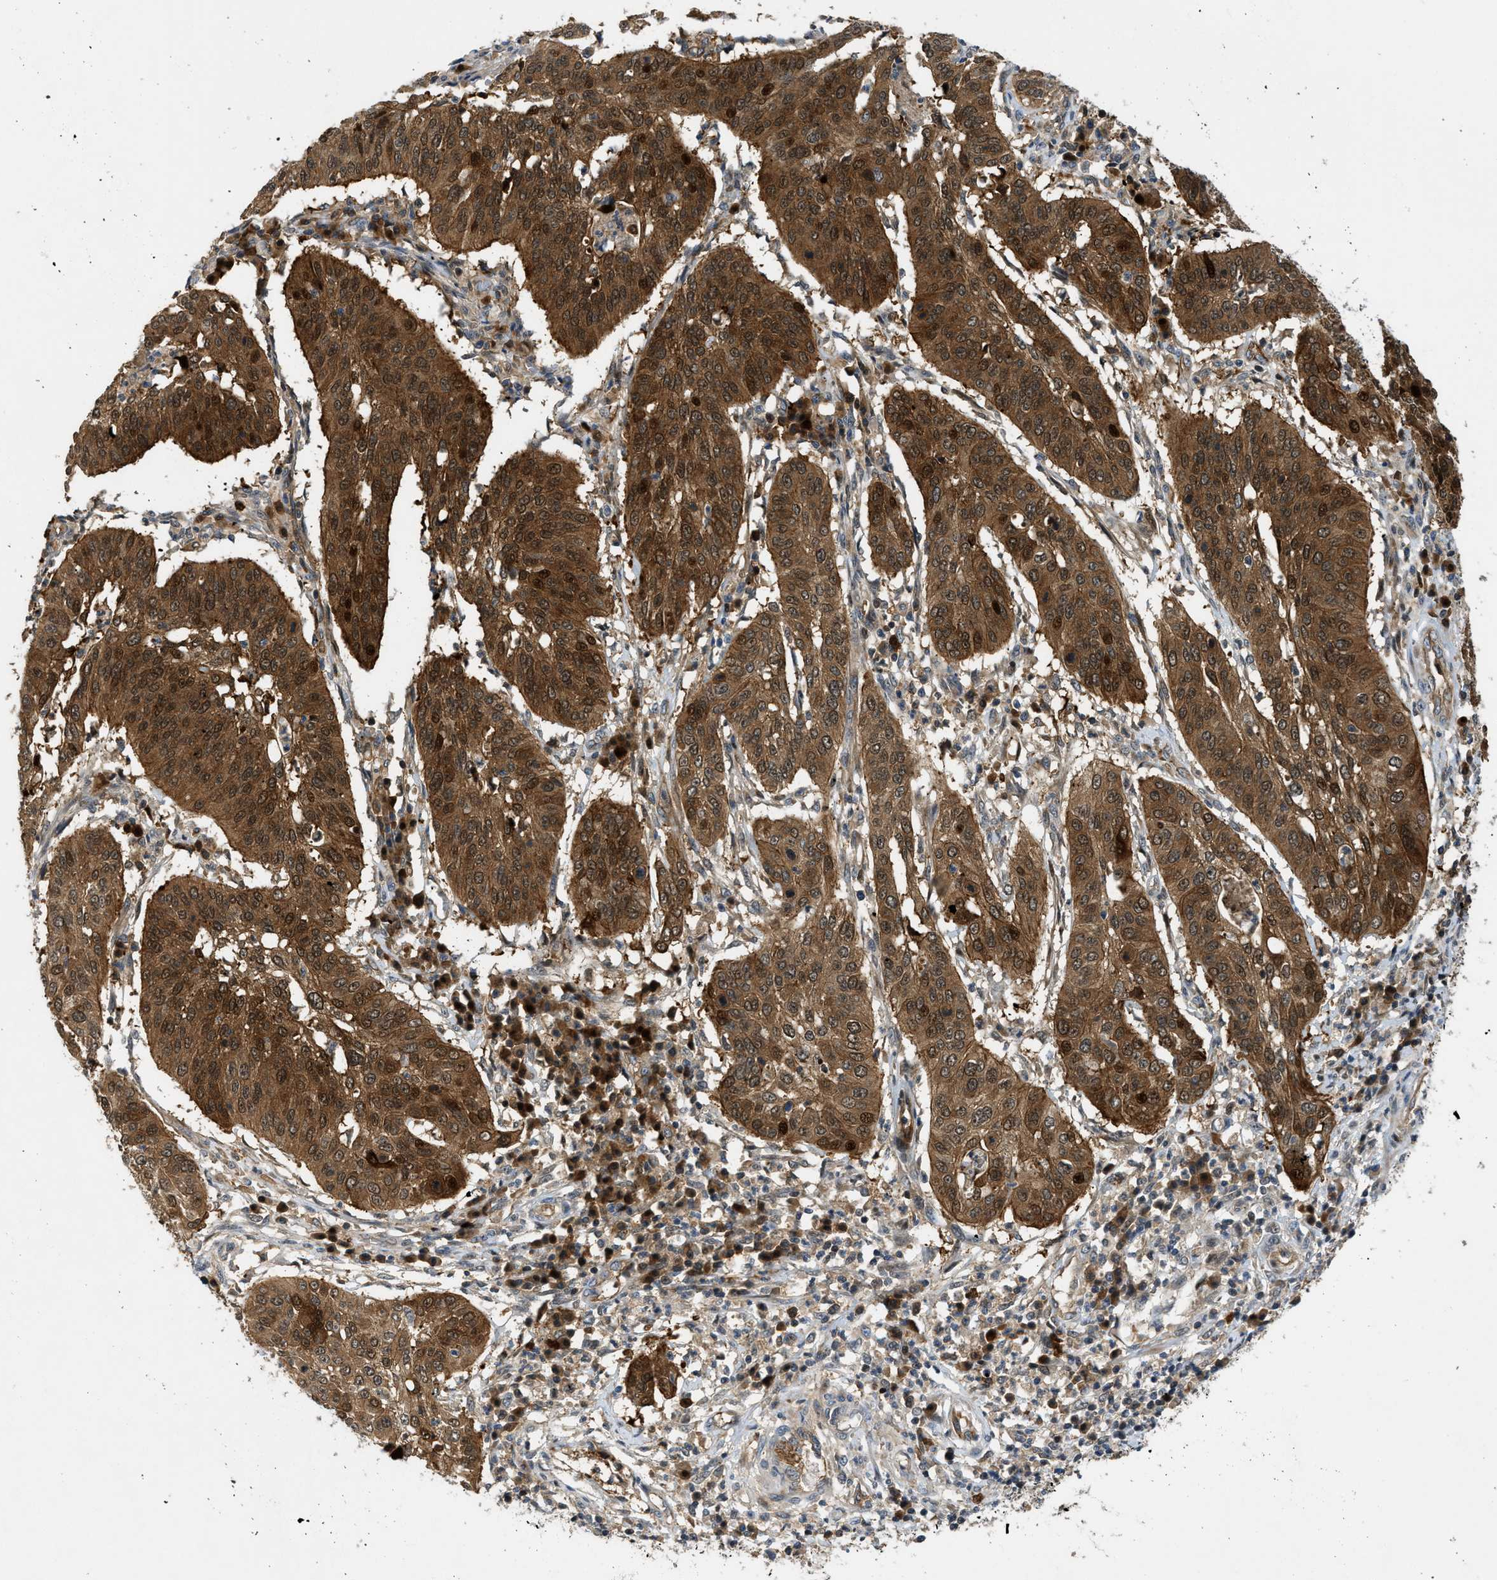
{"staining": {"intensity": "moderate", "quantity": ">75%", "location": "cytoplasmic/membranous,nuclear"}, "tissue": "cervical cancer", "cell_type": "Tumor cells", "image_type": "cancer", "snomed": [{"axis": "morphology", "description": "Normal tissue, NOS"}, {"axis": "morphology", "description": "Squamous cell carcinoma, NOS"}, {"axis": "topography", "description": "Cervix"}], "caption": "Immunohistochemistry (IHC) (DAB (3,3'-diaminobenzidine)) staining of human cervical cancer (squamous cell carcinoma) displays moderate cytoplasmic/membranous and nuclear protein positivity in approximately >75% of tumor cells.", "gene": "TRAK2", "patient": {"sex": "female", "age": 39}}